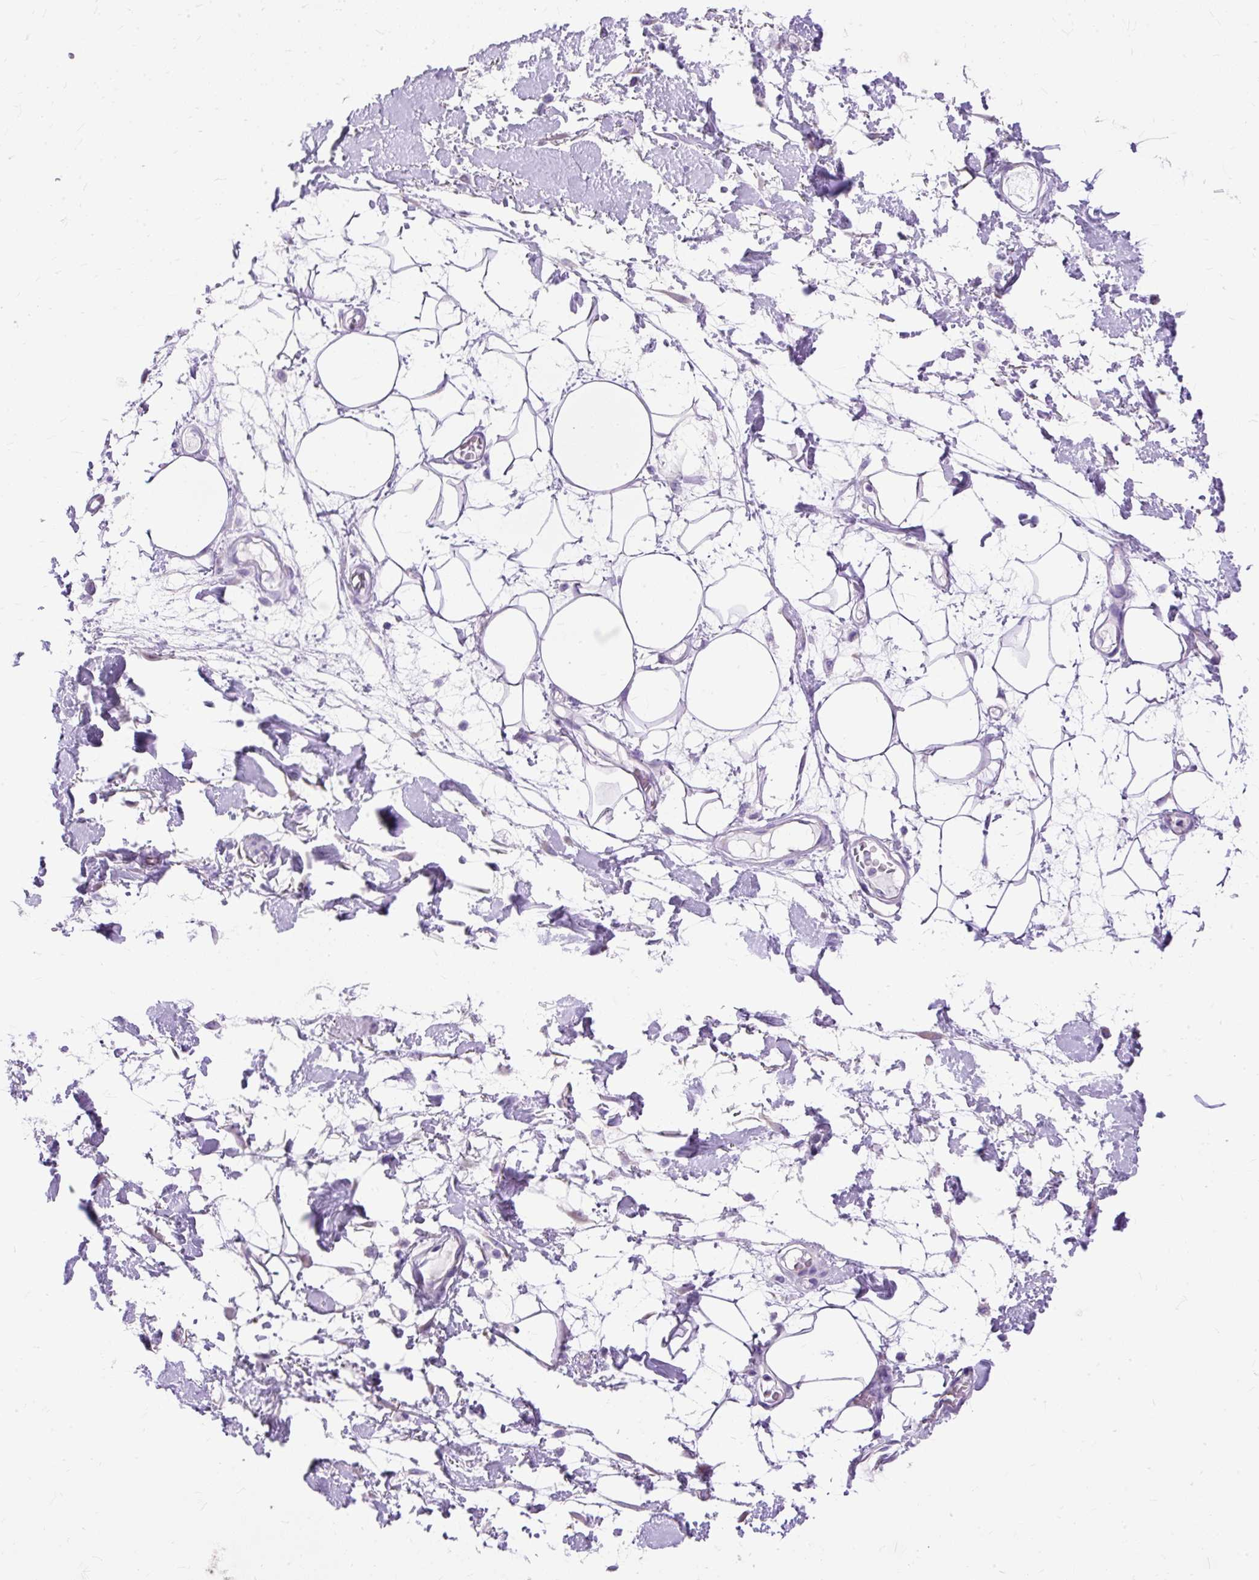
{"staining": {"intensity": "negative", "quantity": "none", "location": "none"}, "tissue": "adipose tissue", "cell_type": "Adipocytes", "image_type": "normal", "snomed": [{"axis": "morphology", "description": "Normal tissue, NOS"}, {"axis": "topography", "description": "Vulva"}, {"axis": "topography", "description": "Peripheral nerve tissue"}], "caption": "Immunohistochemistry (IHC) of unremarkable human adipose tissue demonstrates no expression in adipocytes.", "gene": "MYO6", "patient": {"sex": "female", "age": 68}}